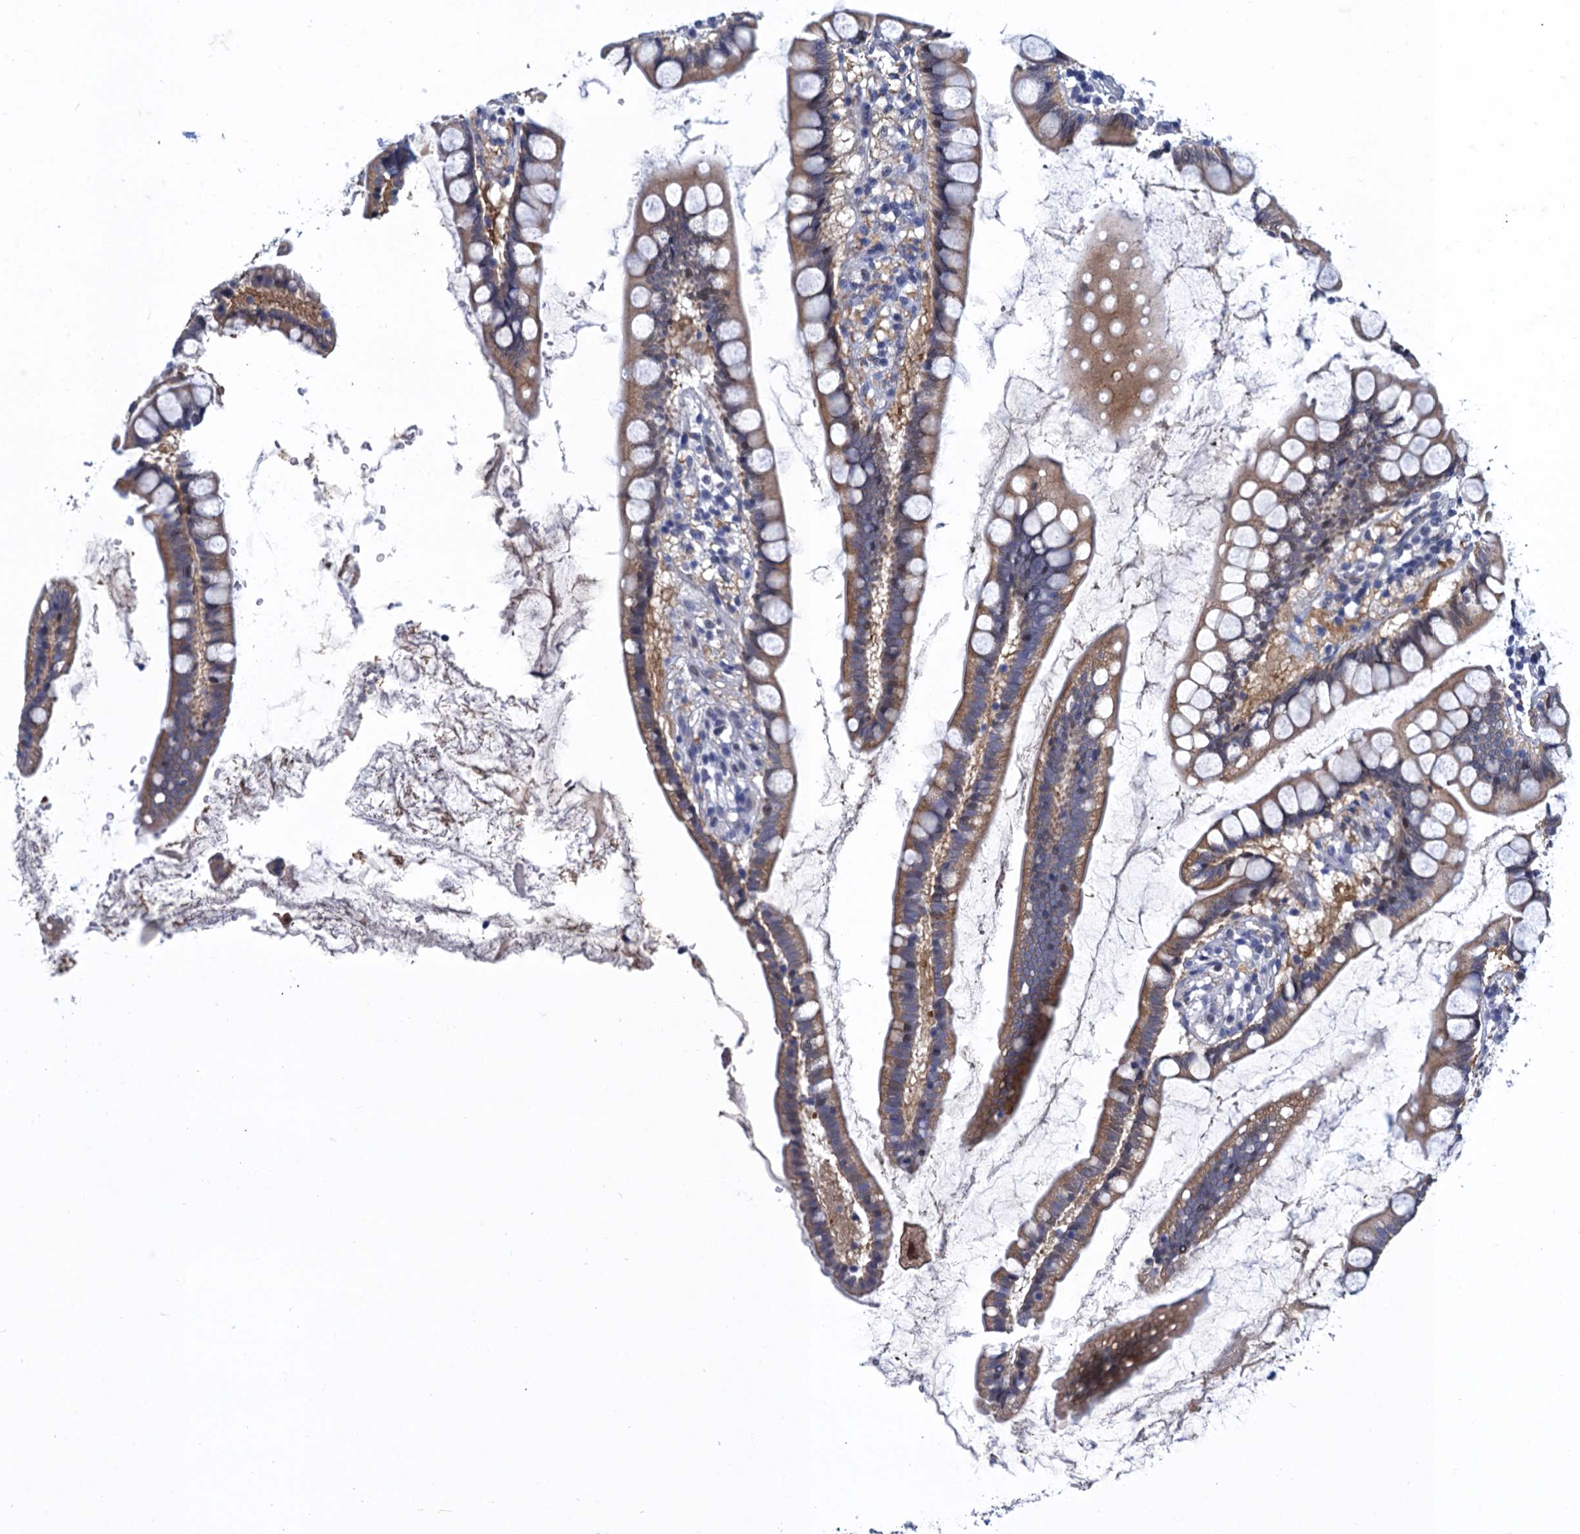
{"staining": {"intensity": "moderate", "quantity": ">75%", "location": "cytoplasmic/membranous"}, "tissue": "small intestine", "cell_type": "Glandular cells", "image_type": "normal", "snomed": [{"axis": "morphology", "description": "Normal tissue, NOS"}, {"axis": "topography", "description": "Small intestine"}], "caption": "Moderate cytoplasmic/membranous expression for a protein is seen in approximately >75% of glandular cells of benign small intestine using immunohistochemistry.", "gene": "GINS3", "patient": {"sex": "female", "age": 84}}